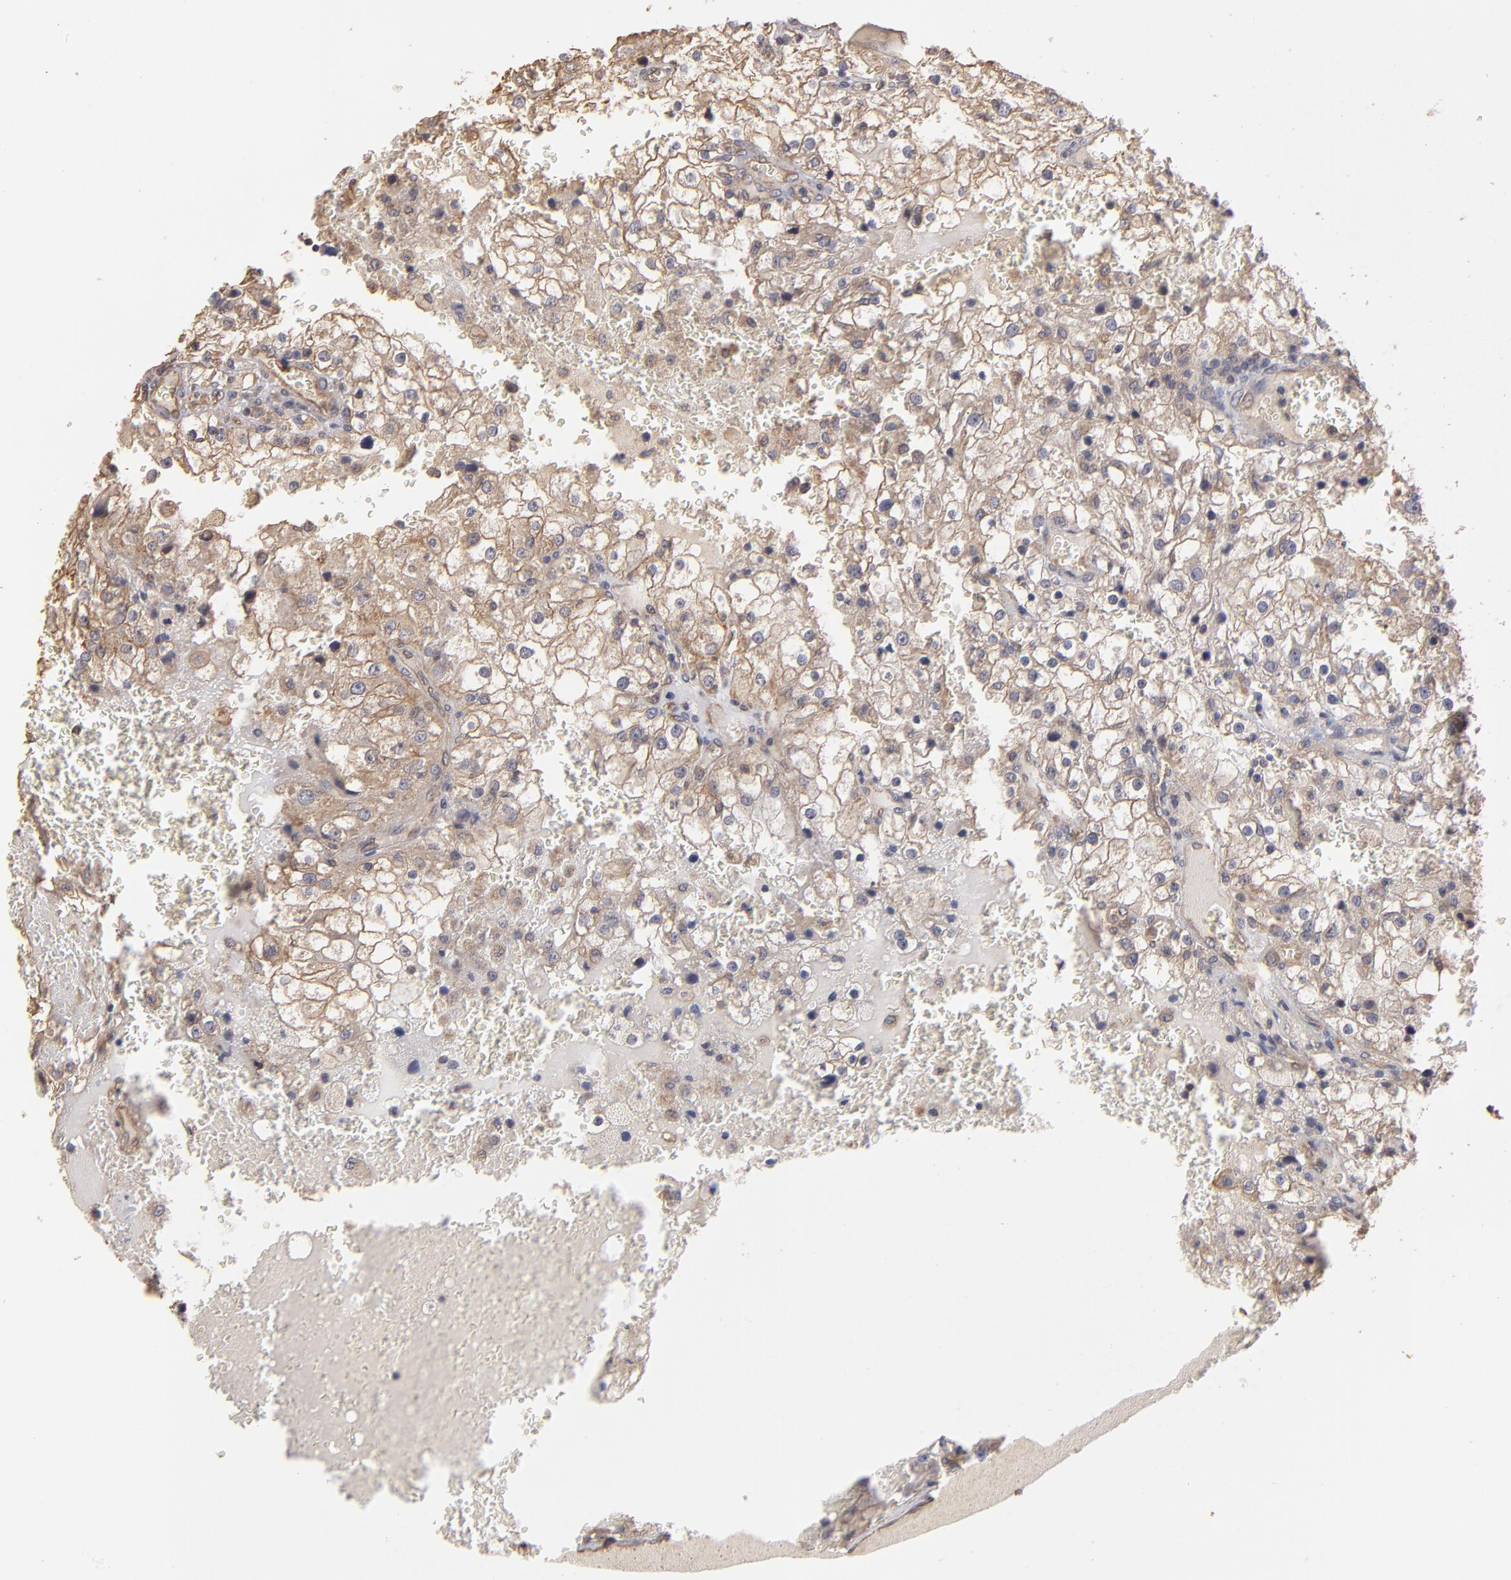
{"staining": {"intensity": "moderate", "quantity": ">75%", "location": "cytoplasmic/membranous"}, "tissue": "renal cancer", "cell_type": "Tumor cells", "image_type": "cancer", "snomed": [{"axis": "morphology", "description": "Adenocarcinoma, NOS"}, {"axis": "topography", "description": "Kidney"}], "caption": "Human renal cancer (adenocarcinoma) stained for a protein (brown) exhibits moderate cytoplasmic/membranous positive expression in approximately >75% of tumor cells.", "gene": "DMD", "patient": {"sex": "female", "age": 74}}